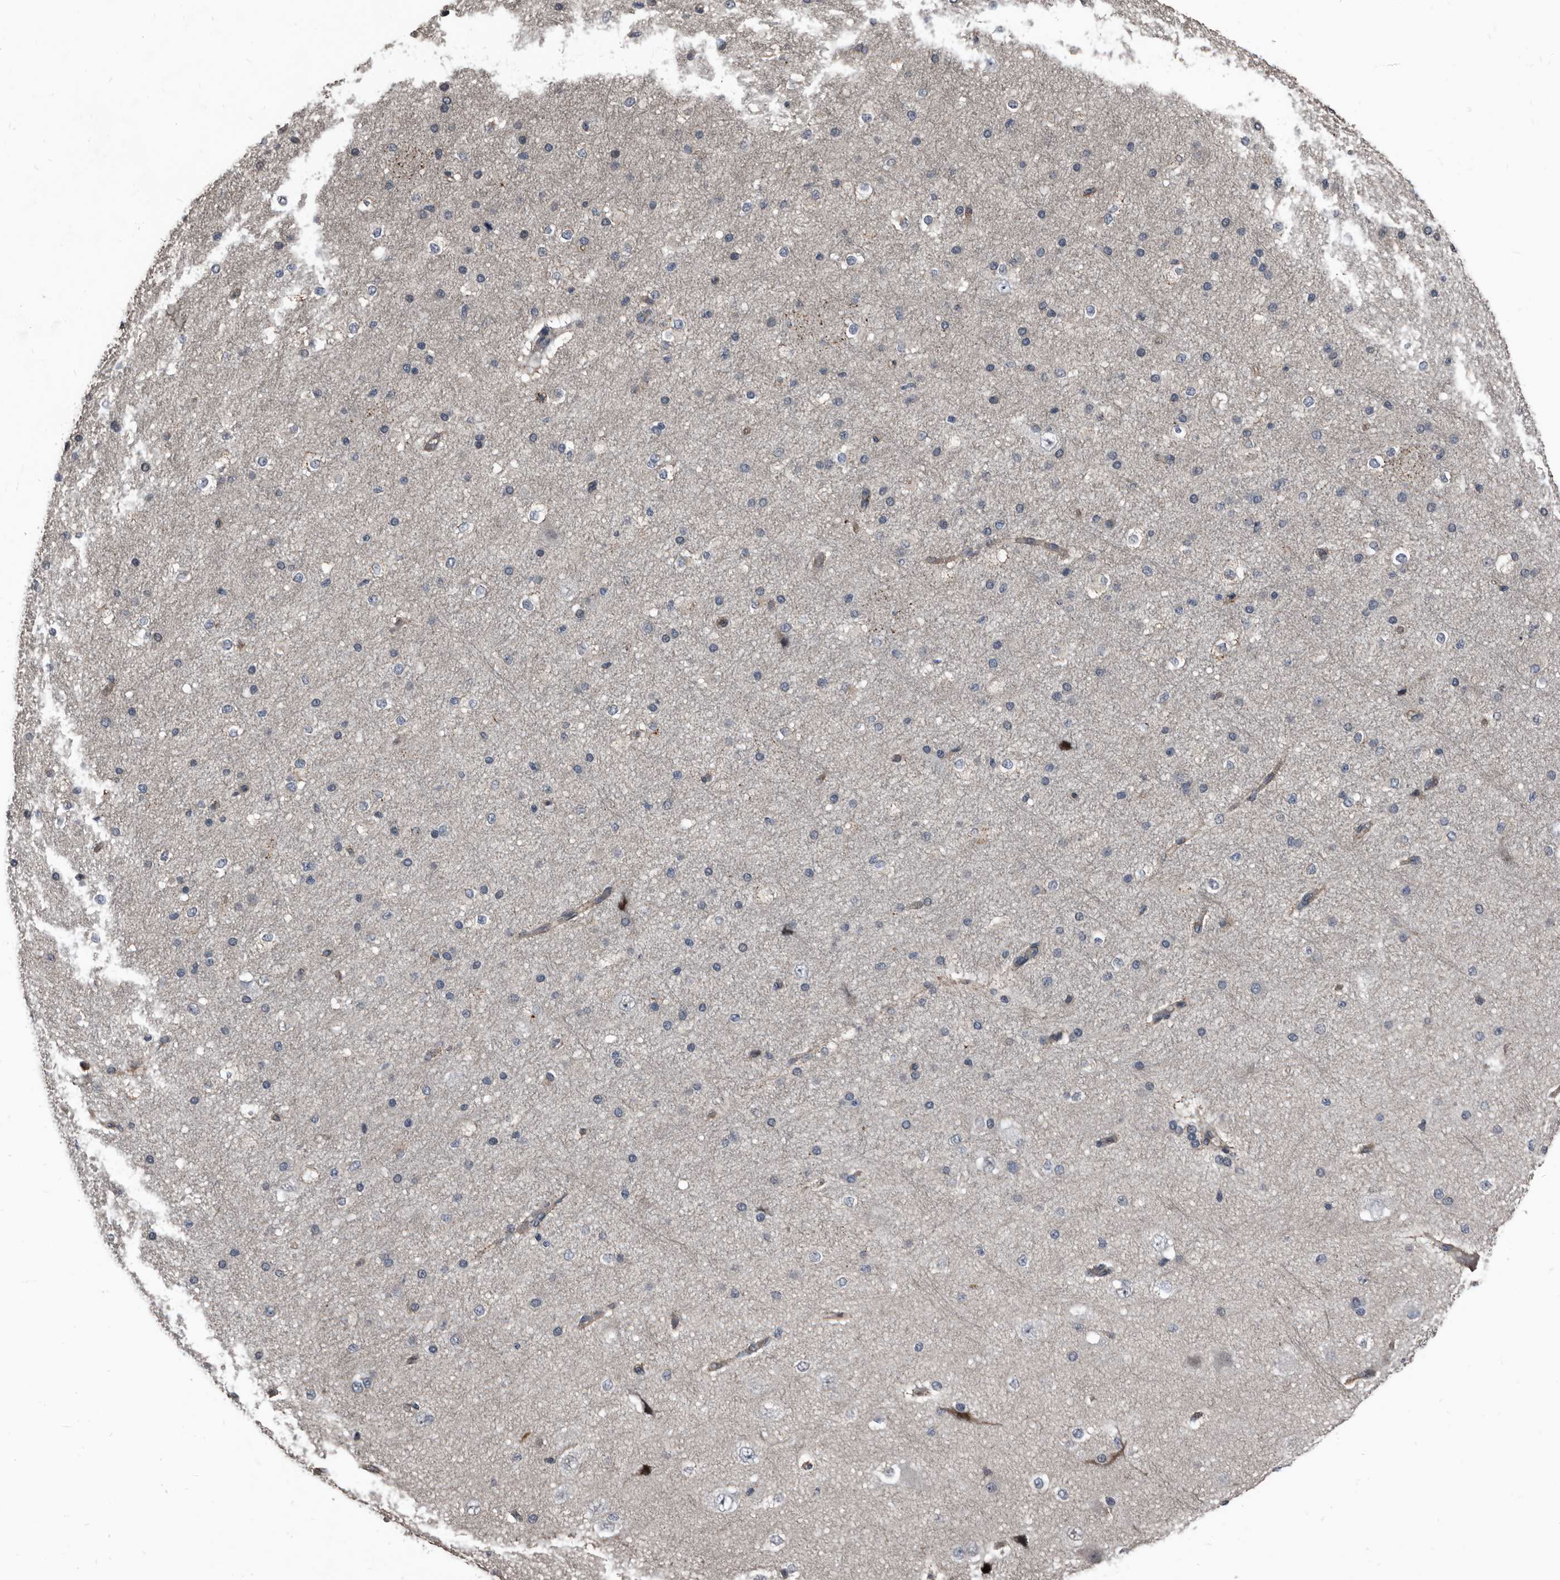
{"staining": {"intensity": "weak", "quantity": "25%-75%", "location": "cytoplasmic/membranous"}, "tissue": "cerebral cortex", "cell_type": "Endothelial cells", "image_type": "normal", "snomed": [{"axis": "morphology", "description": "Normal tissue, NOS"}, {"axis": "morphology", "description": "Developmental malformation"}, {"axis": "topography", "description": "Cerebral cortex"}], "caption": "Benign cerebral cortex exhibits weak cytoplasmic/membranous expression in about 25%-75% of endothelial cells Ihc stains the protein in brown and the nuclei are stained blue..", "gene": "DHPS", "patient": {"sex": "female", "age": 30}}